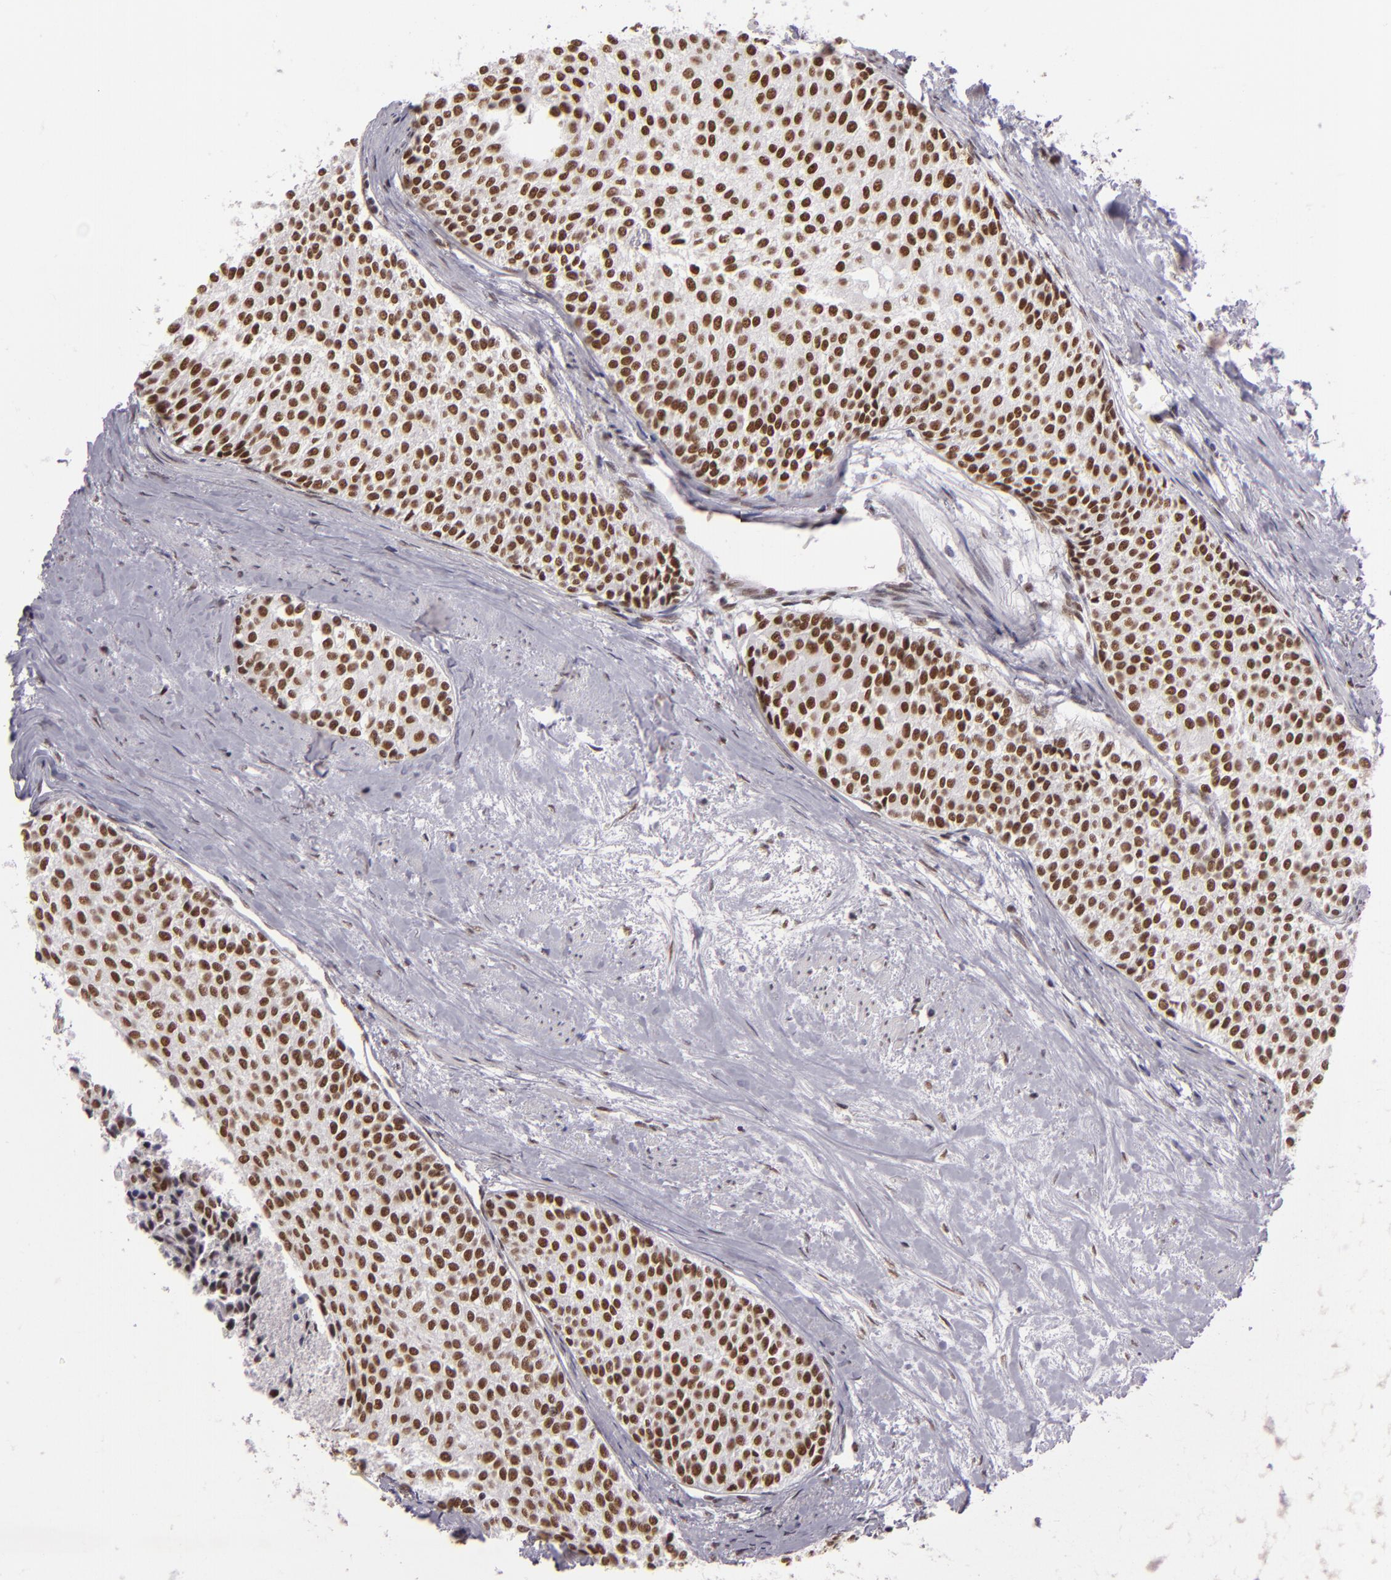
{"staining": {"intensity": "strong", "quantity": ">75%", "location": "nuclear"}, "tissue": "urothelial cancer", "cell_type": "Tumor cells", "image_type": "cancer", "snomed": [{"axis": "morphology", "description": "Urothelial carcinoma, Low grade"}, {"axis": "topography", "description": "Urinary bladder"}], "caption": "A brown stain shows strong nuclear staining of a protein in urothelial cancer tumor cells.", "gene": "BRD8", "patient": {"sex": "female", "age": 73}}